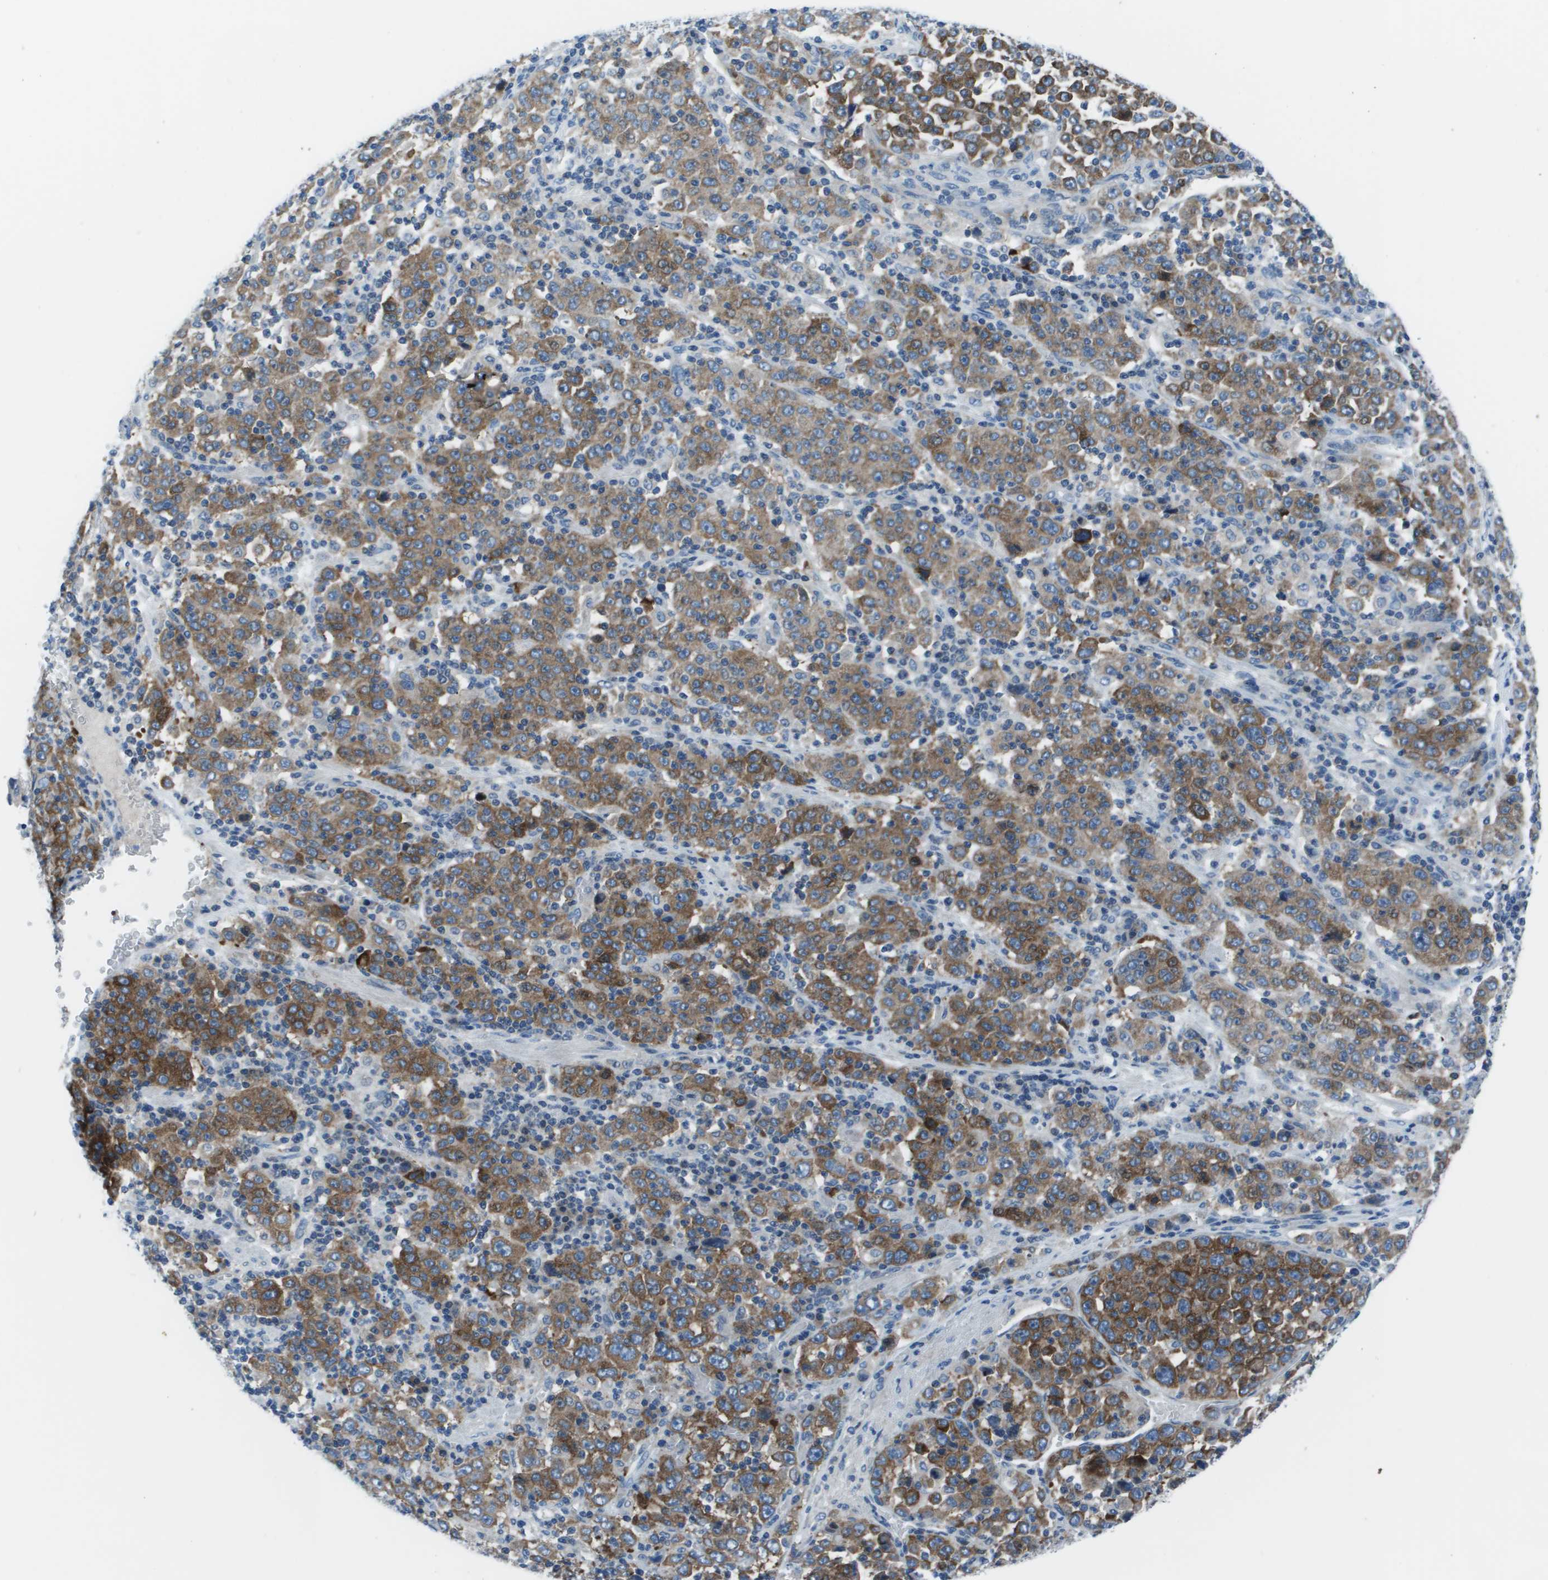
{"staining": {"intensity": "moderate", "quantity": ">75%", "location": "cytoplasmic/membranous"}, "tissue": "stomach cancer", "cell_type": "Tumor cells", "image_type": "cancer", "snomed": [{"axis": "morphology", "description": "Normal tissue, NOS"}, {"axis": "morphology", "description": "Adenocarcinoma, NOS"}, {"axis": "topography", "description": "Stomach, upper"}, {"axis": "topography", "description": "Stomach"}], "caption": "The micrograph exhibits immunohistochemical staining of adenocarcinoma (stomach). There is moderate cytoplasmic/membranous expression is identified in about >75% of tumor cells. (DAB (3,3'-diaminobenzidine) IHC with brightfield microscopy, high magnification).", "gene": "STIP1", "patient": {"sex": "male", "age": 59}}